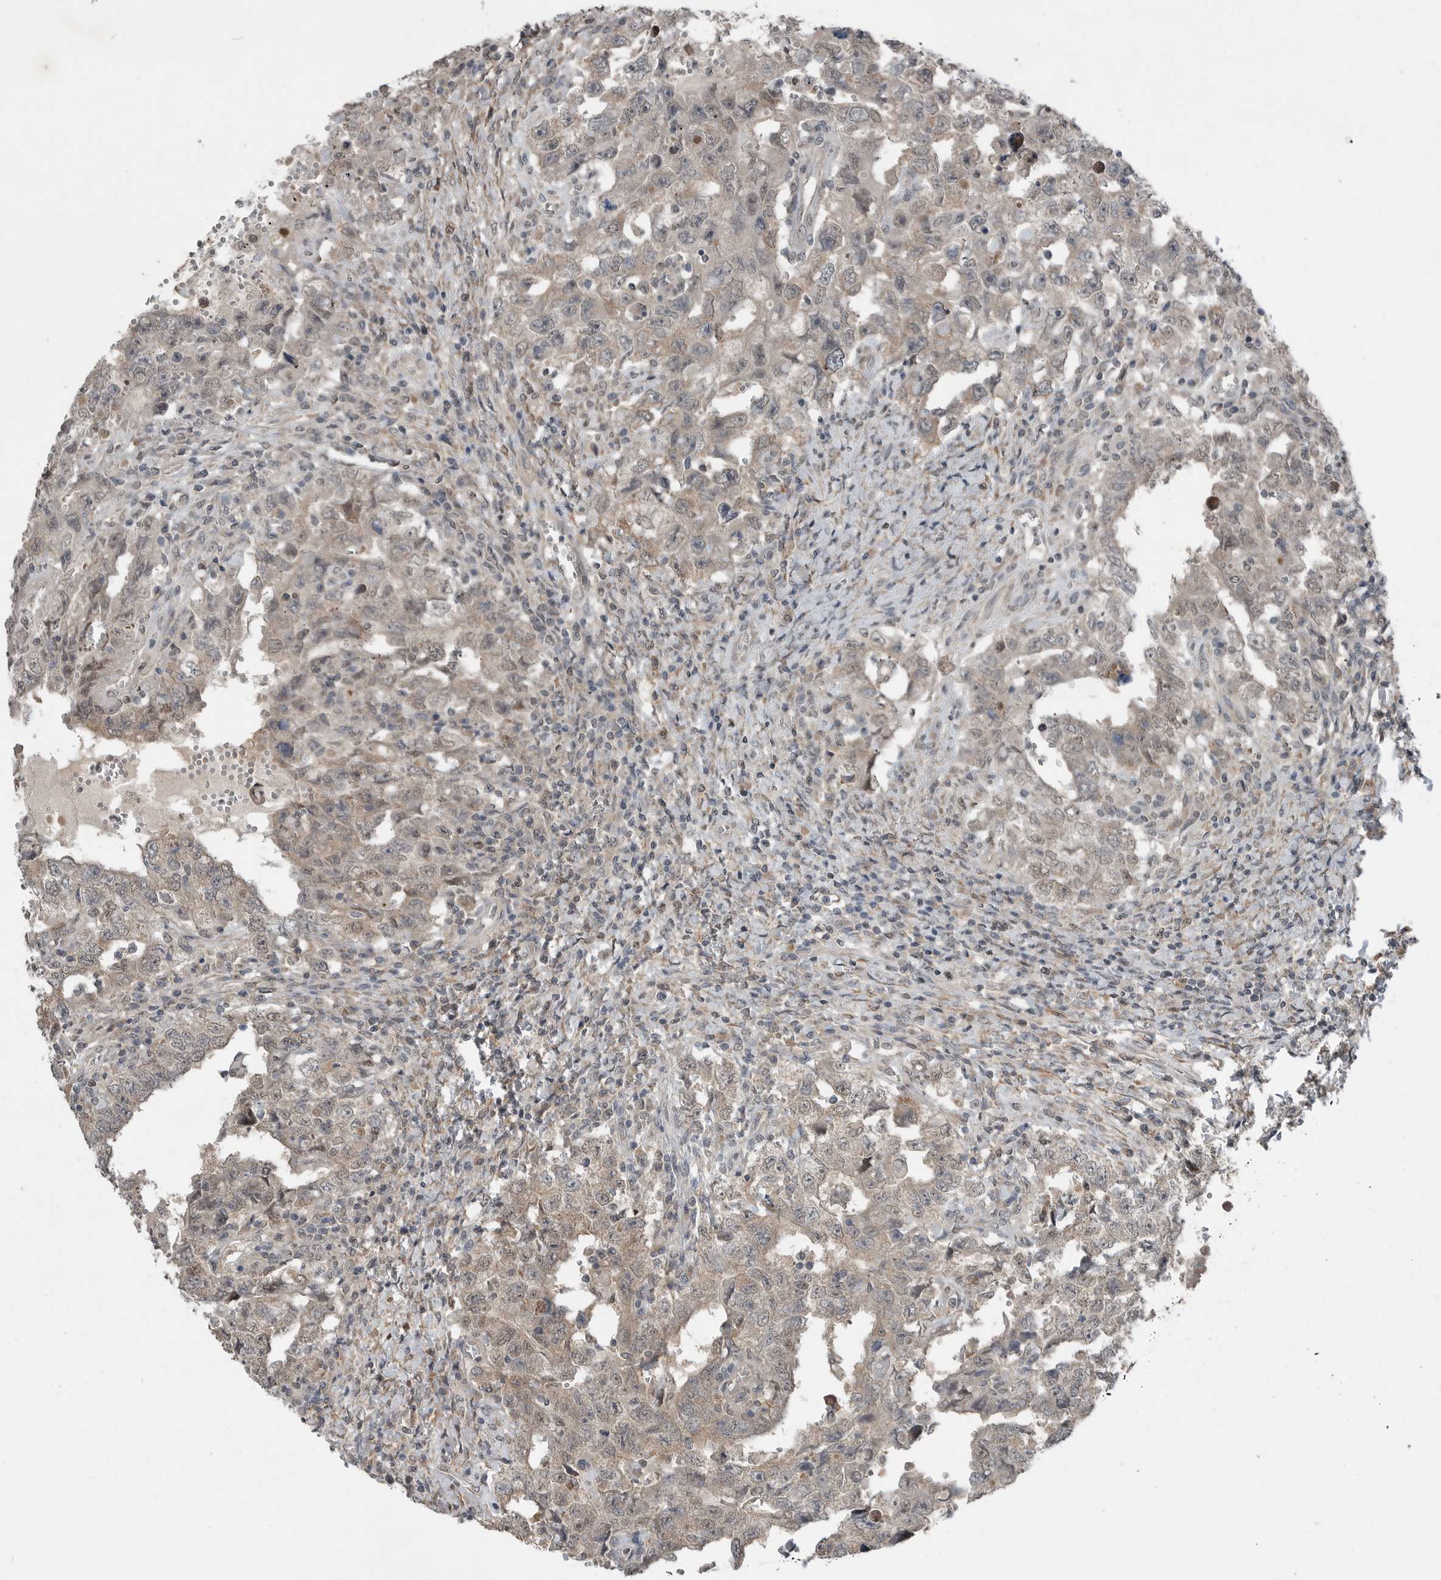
{"staining": {"intensity": "weak", "quantity": "25%-75%", "location": "cytoplasmic/membranous,nuclear"}, "tissue": "testis cancer", "cell_type": "Tumor cells", "image_type": "cancer", "snomed": [{"axis": "morphology", "description": "Carcinoma, Embryonal, NOS"}, {"axis": "topography", "description": "Testis"}], "caption": "Testis embryonal carcinoma stained with a protein marker reveals weak staining in tumor cells.", "gene": "MFAP3L", "patient": {"sex": "male", "age": 26}}